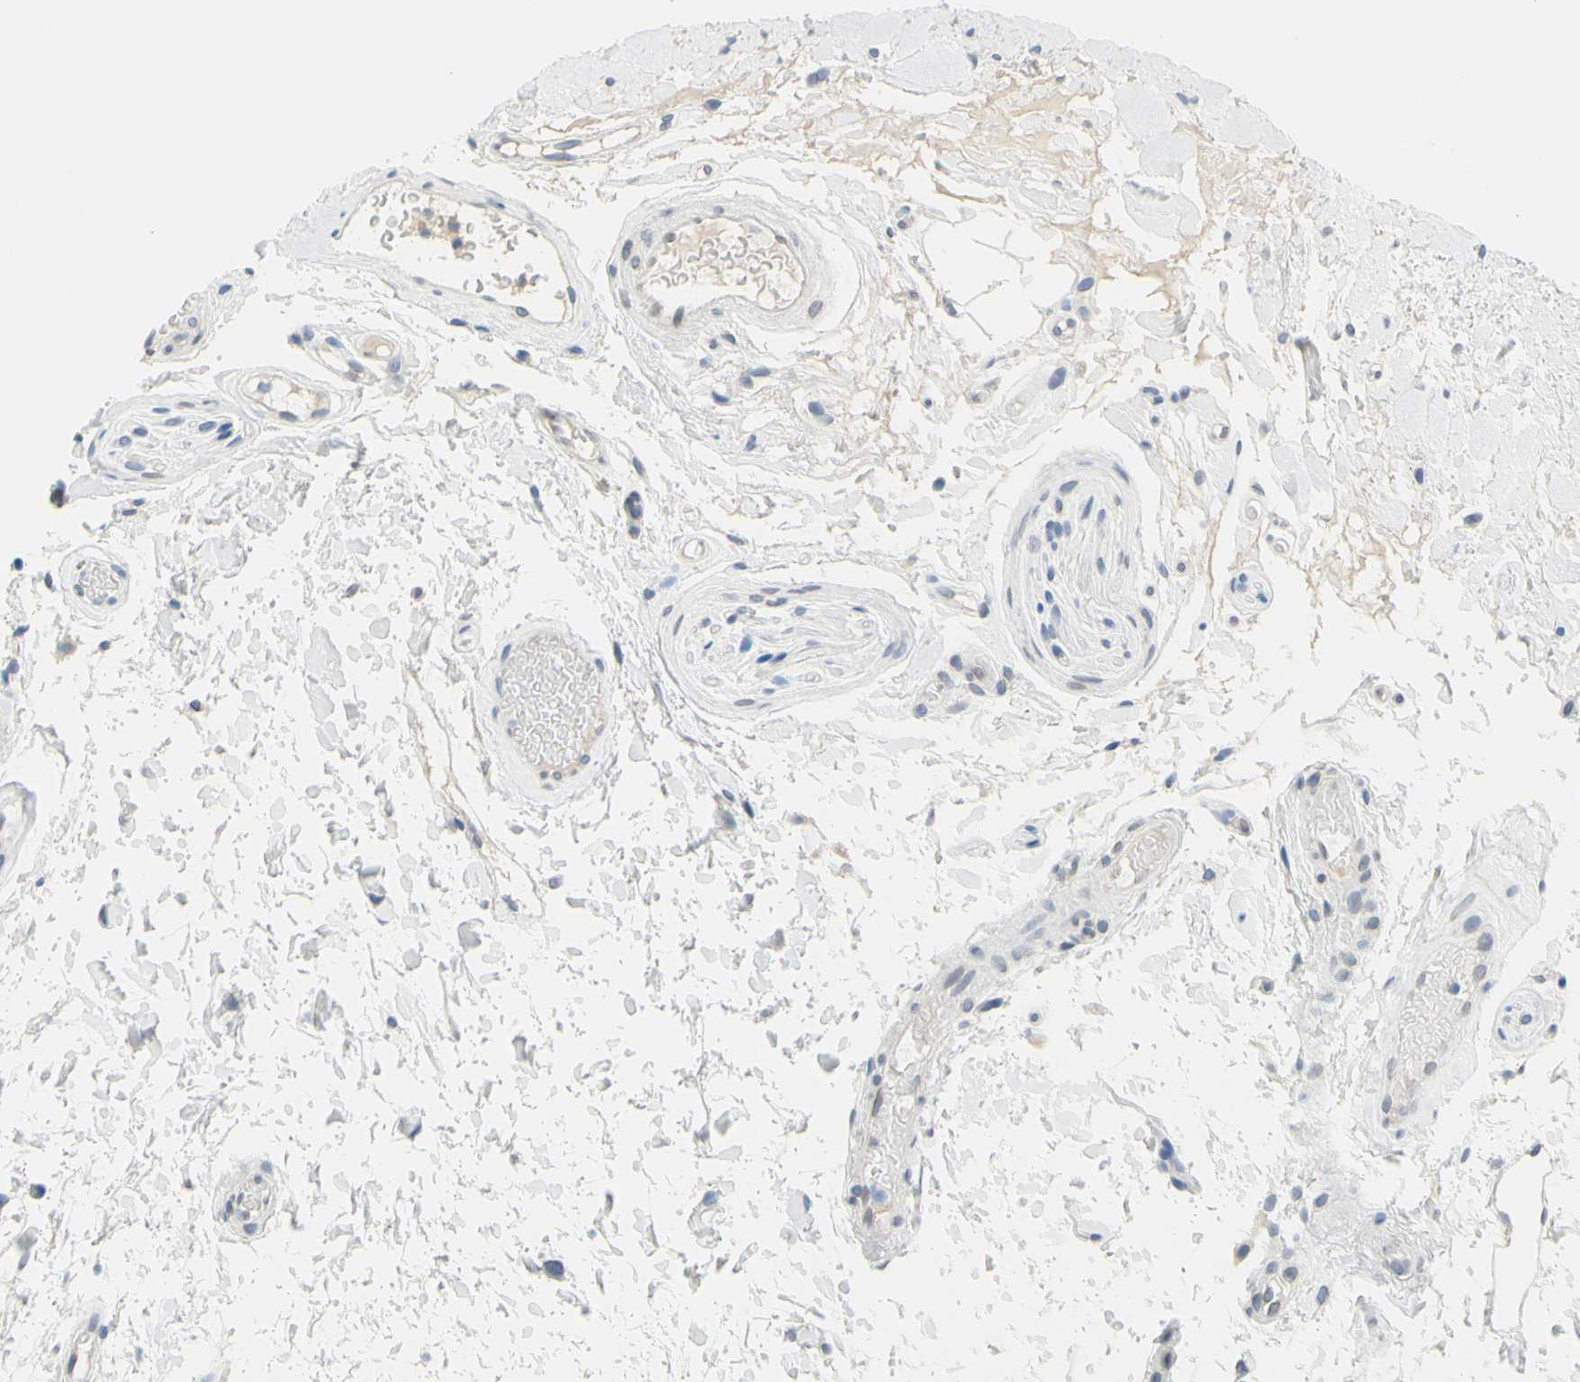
{"staining": {"intensity": "negative", "quantity": "none", "location": "none"}, "tissue": "oral mucosa", "cell_type": "Squamous epithelial cells", "image_type": "normal", "snomed": [{"axis": "morphology", "description": "Normal tissue, NOS"}, {"axis": "morphology", "description": "Squamous cell carcinoma, NOS"}, {"axis": "topography", "description": "Skeletal muscle"}, {"axis": "topography", "description": "Oral tissue"}, {"axis": "topography", "description": "Head-Neck"}], "caption": "Unremarkable oral mucosa was stained to show a protein in brown. There is no significant positivity in squamous epithelial cells. Brightfield microscopy of immunohistochemistry (IHC) stained with DAB (brown) and hematoxylin (blue), captured at high magnification.", "gene": "DCT", "patient": {"sex": "male", "age": 71}}